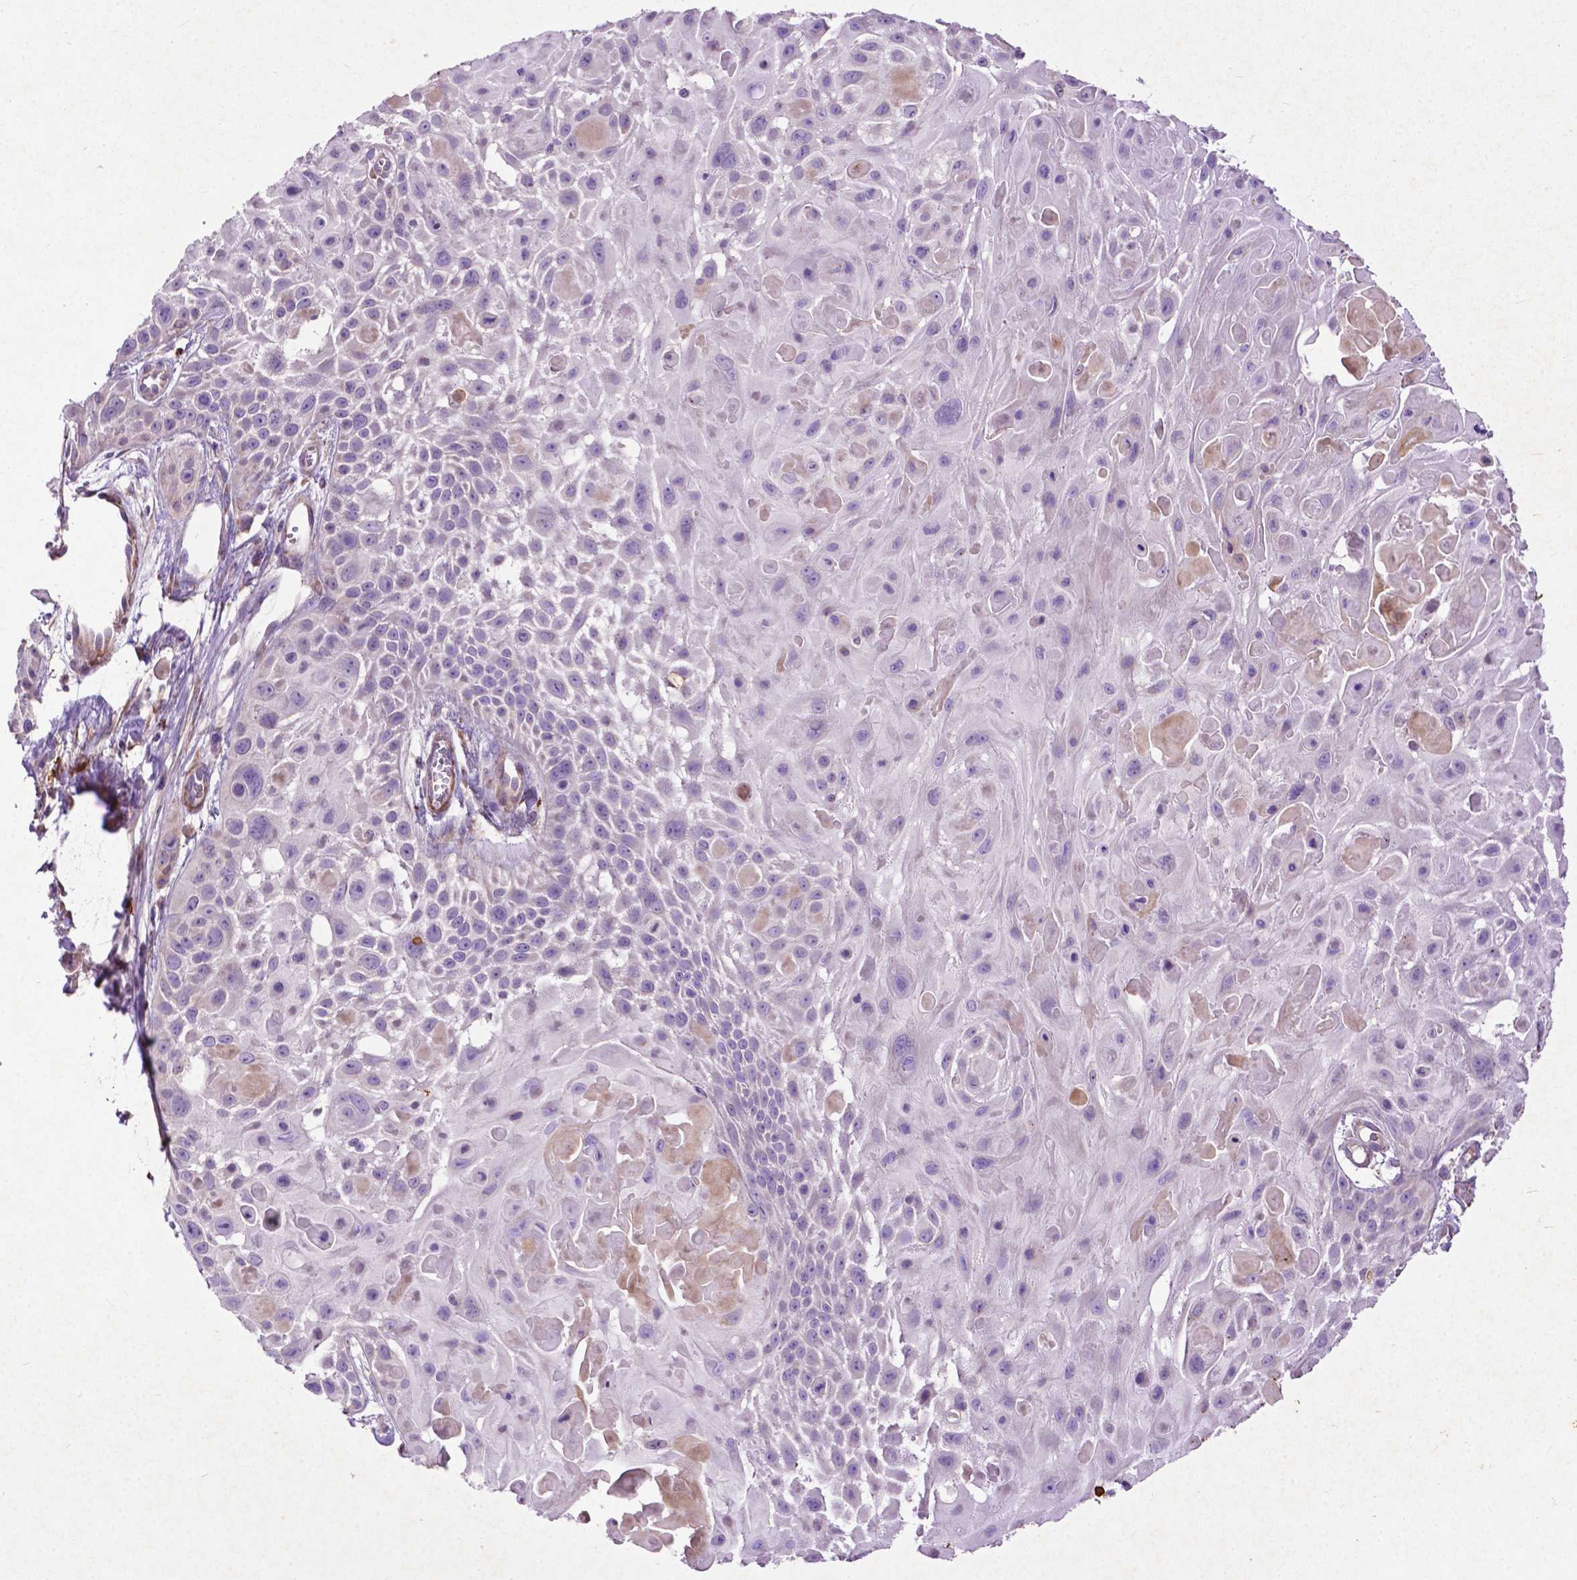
{"staining": {"intensity": "negative", "quantity": "none", "location": "none"}, "tissue": "skin cancer", "cell_type": "Tumor cells", "image_type": "cancer", "snomed": [{"axis": "morphology", "description": "Squamous cell carcinoma, NOS"}, {"axis": "topography", "description": "Skin"}, {"axis": "topography", "description": "Anal"}], "caption": "DAB (3,3'-diaminobenzidine) immunohistochemical staining of skin cancer exhibits no significant expression in tumor cells.", "gene": "THEGL", "patient": {"sex": "female", "age": 75}}